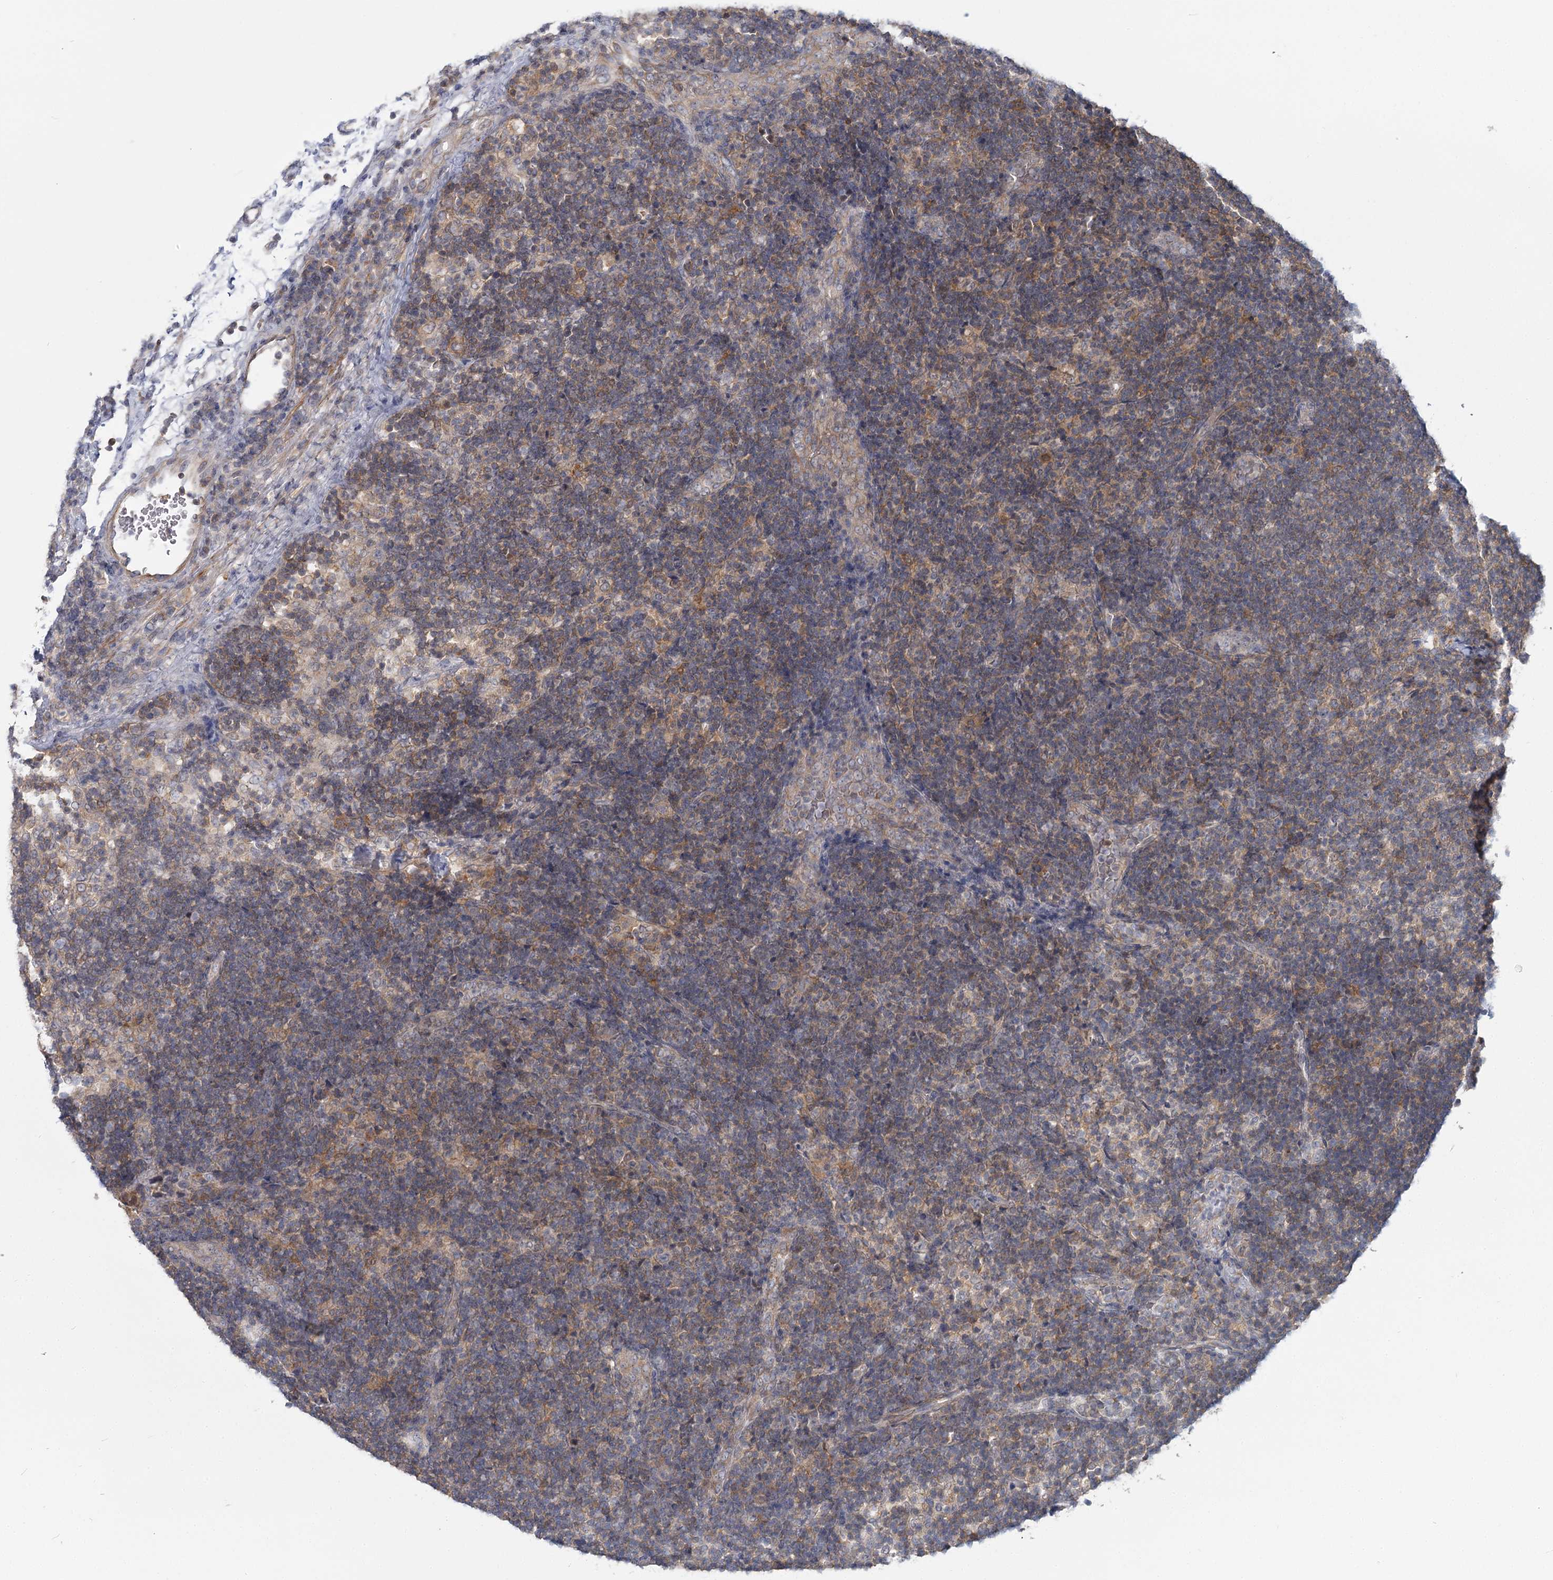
{"staining": {"intensity": "weak", "quantity": "<25%", "location": "cytoplasmic/membranous"}, "tissue": "lymph node", "cell_type": "Germinal center cells", "image_type": "normal", "snomed": [{"axis": "morphology", "description": "Normal tissue, NOS"}, {"axis": "topography", "description": "Lymph node"}], "caption": "High power microscopy photomicrograph of an immunohistochemistry (IHC) histopathology image of unremarkable lymph node, revealing no significant staining in germinal center cells.", "gene": "USP11", "patient": {"sex": "female", "age": 22}}